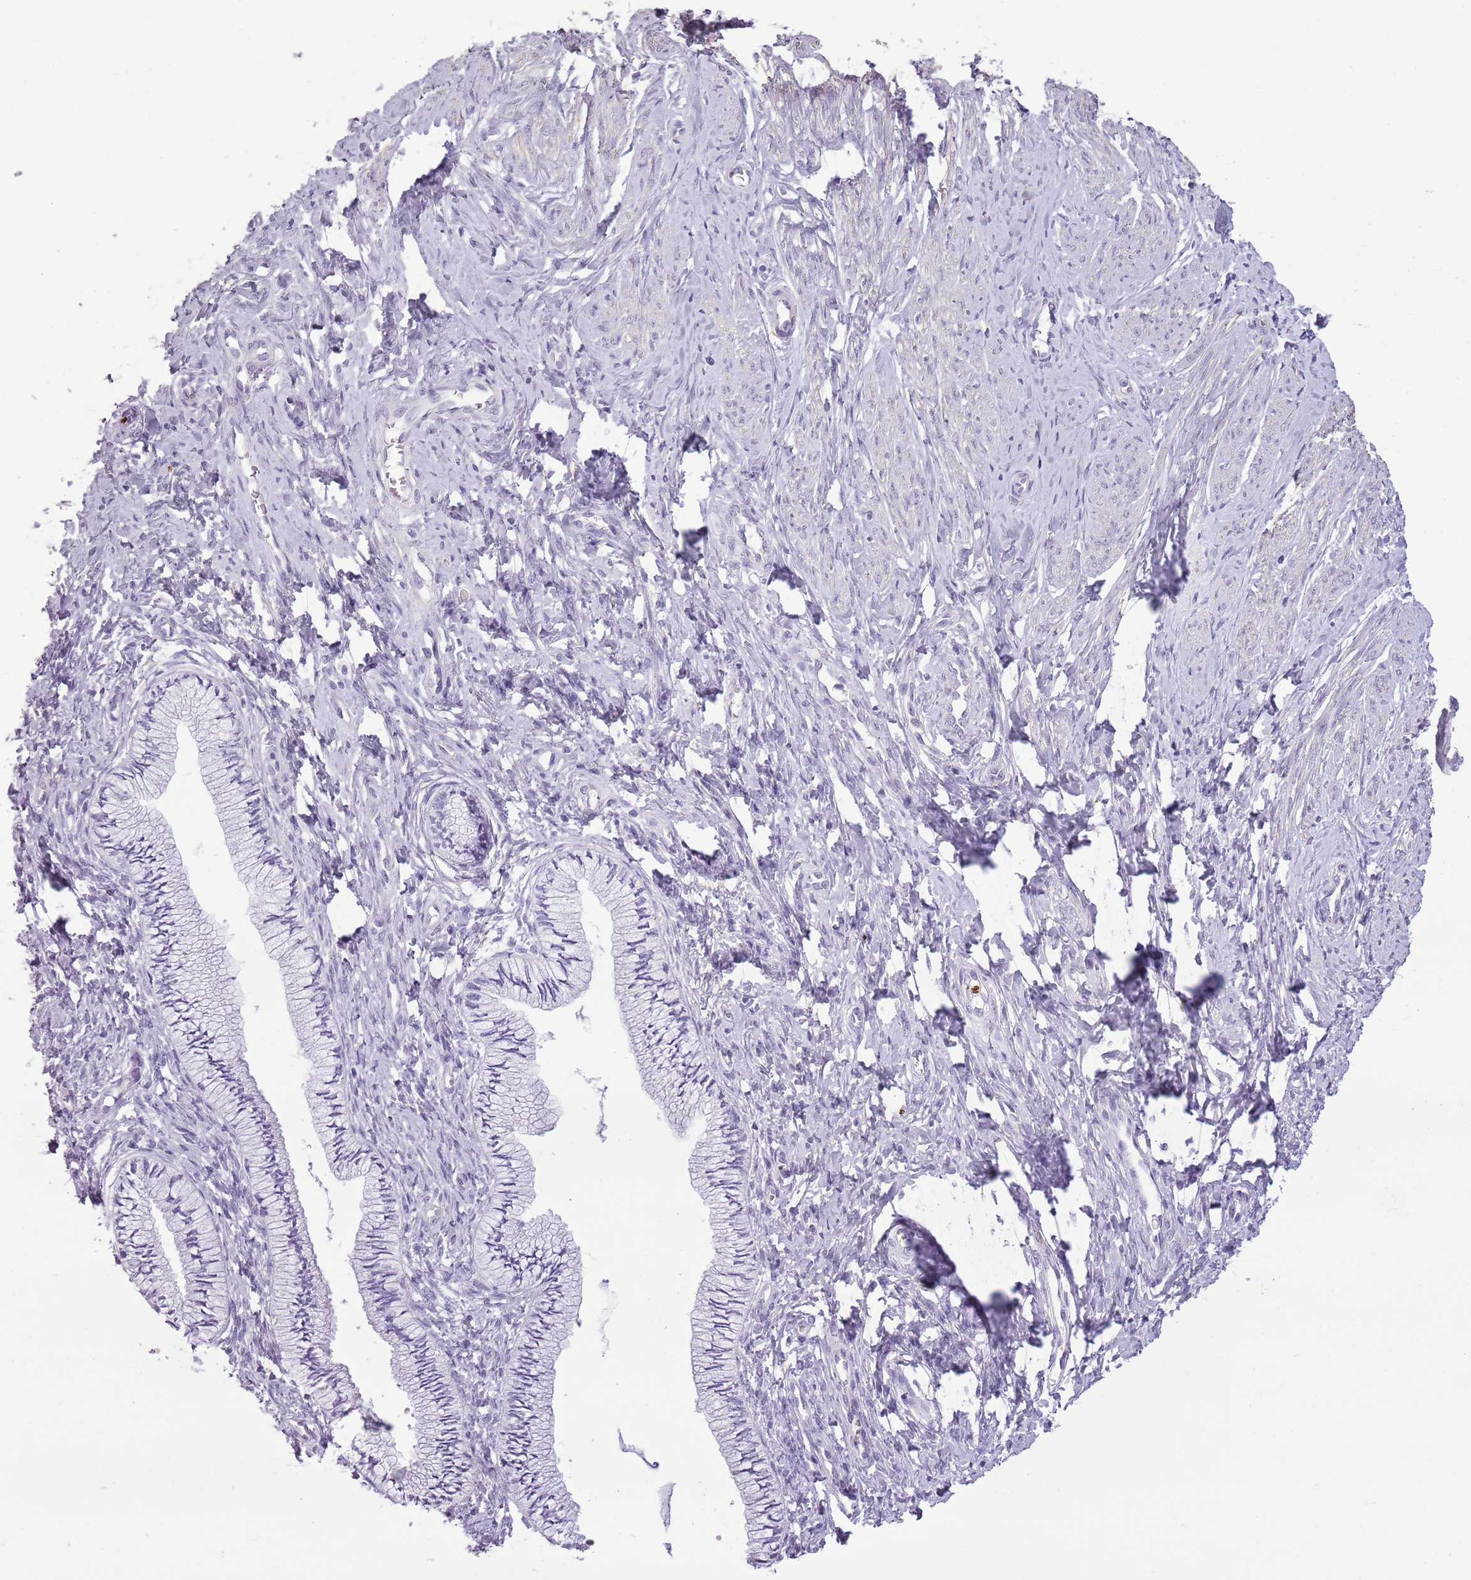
{"staining": {"intensity": "negative", "quantity": "none", "location": "none"}, "tissue": "cervix", "cell_type": "Glandular cells", "image_type": "normal", "snomed": [{"axis": "morphology", "description": "Normal tissue, NOS"}, {"axis": "topography", "description": "Cervix"}], "caption": "Protein analysis of unremarkable cervix exhibits no significant positivity in glandular cells. (Stains: DAB (3,3'-diaminobenzidine) immunohistochemistry (IHC) with hematoxylin counter stain, Microscopy: brightfield microscopy at high magnification).", "gene": "CELF6", "patient": {"sex": "female", "age": 36}}